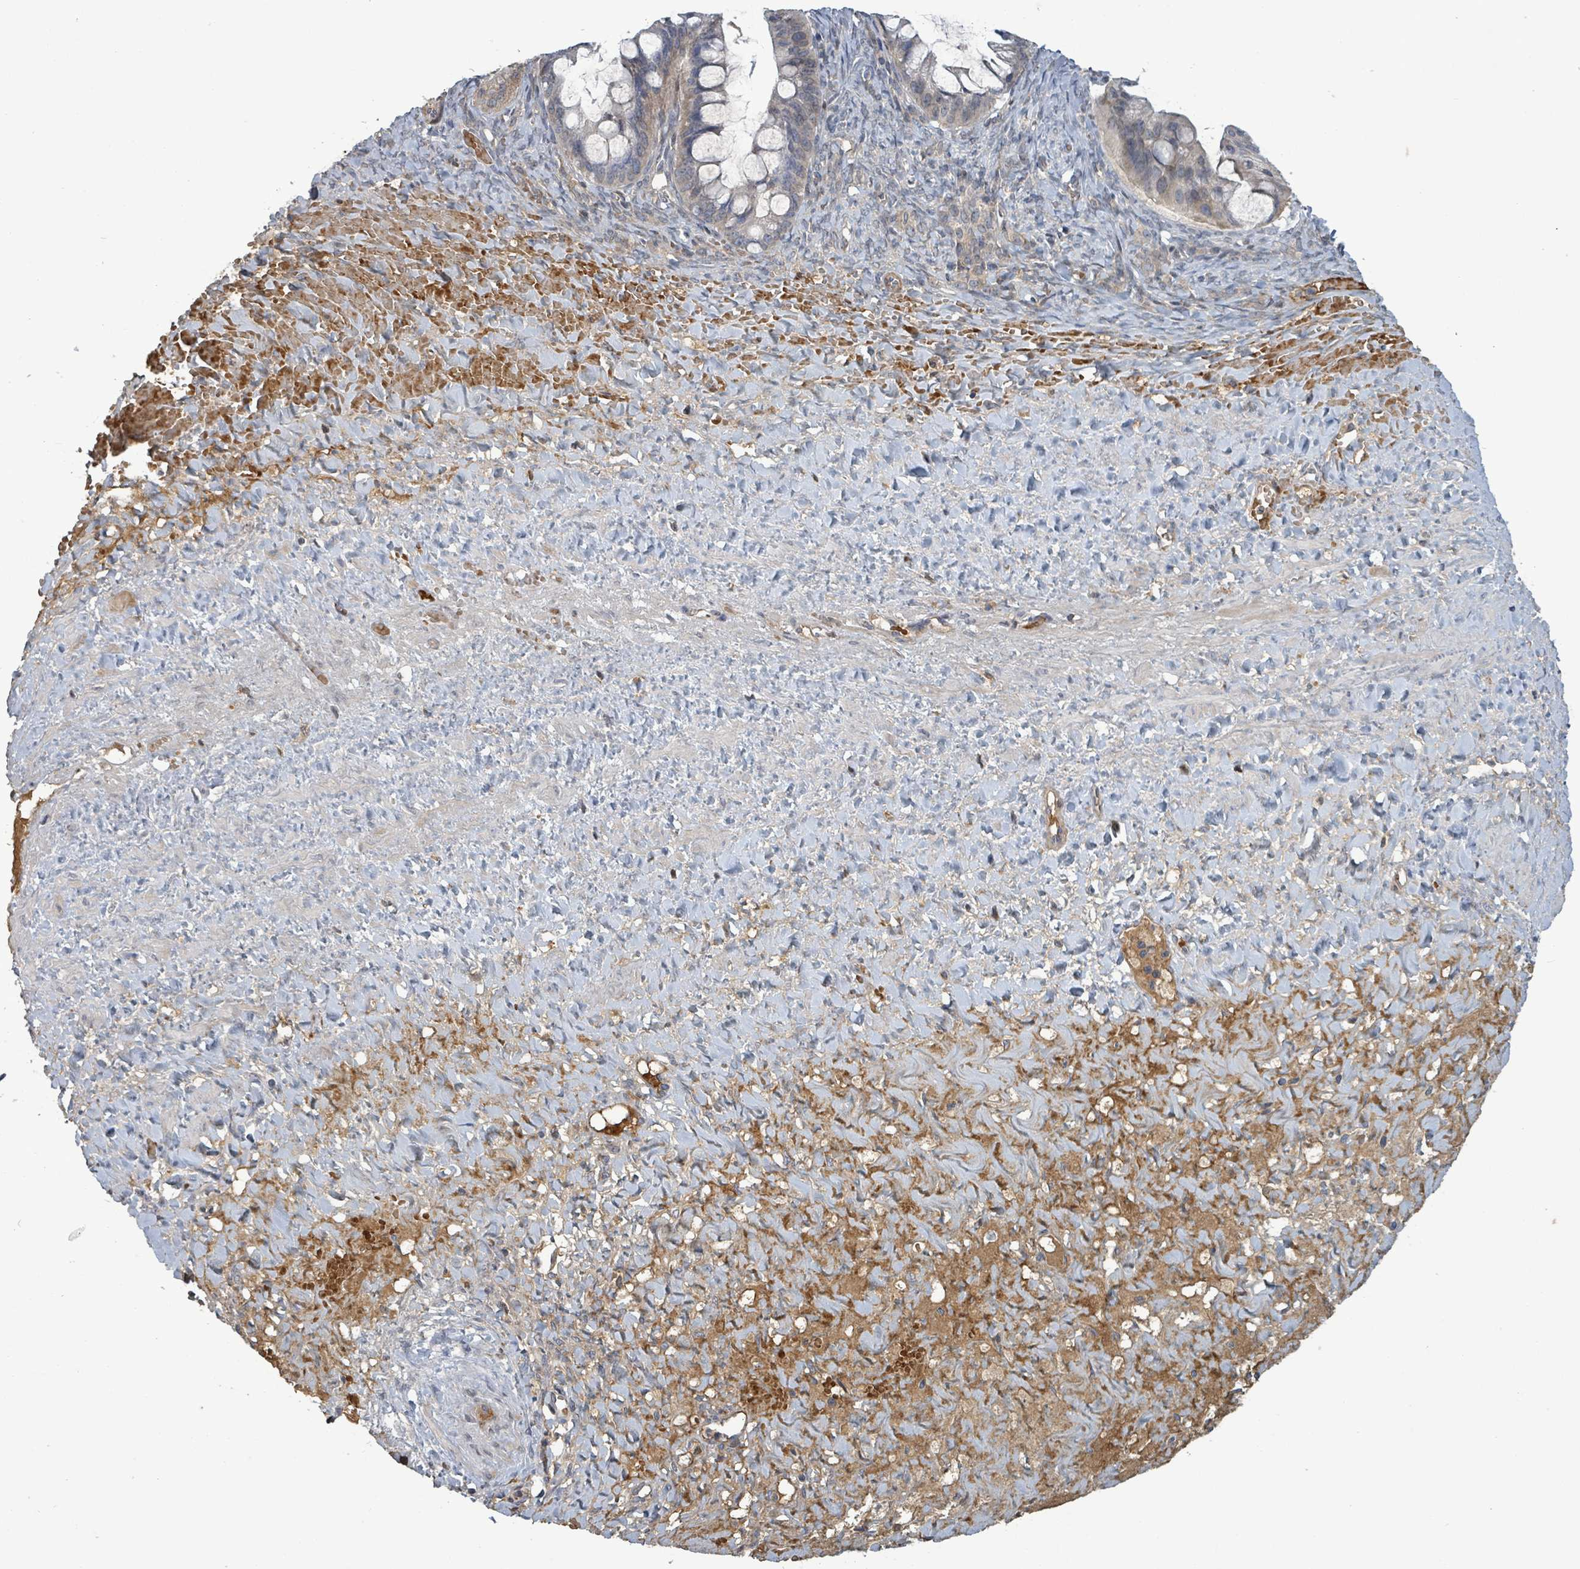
{"staining": {"intensity": "negative", "quantity": "none", "location": "none"}, "tissue": "ovarian cancer", "cell_type": "Tumor cells", "image_type": "cancer", "snomed": [{"axis": "morphology", "description": "Cystadenocarcinoma, mucinous, NOS"}, {"axis": "topography", "description": "Ovary"}], "caption": "Tumor cells show no significant positivity in ovarian mucinous cystadenocarcinoma.", "gene": "GRM8", "patient": {"sex": "female", "age": 73}}